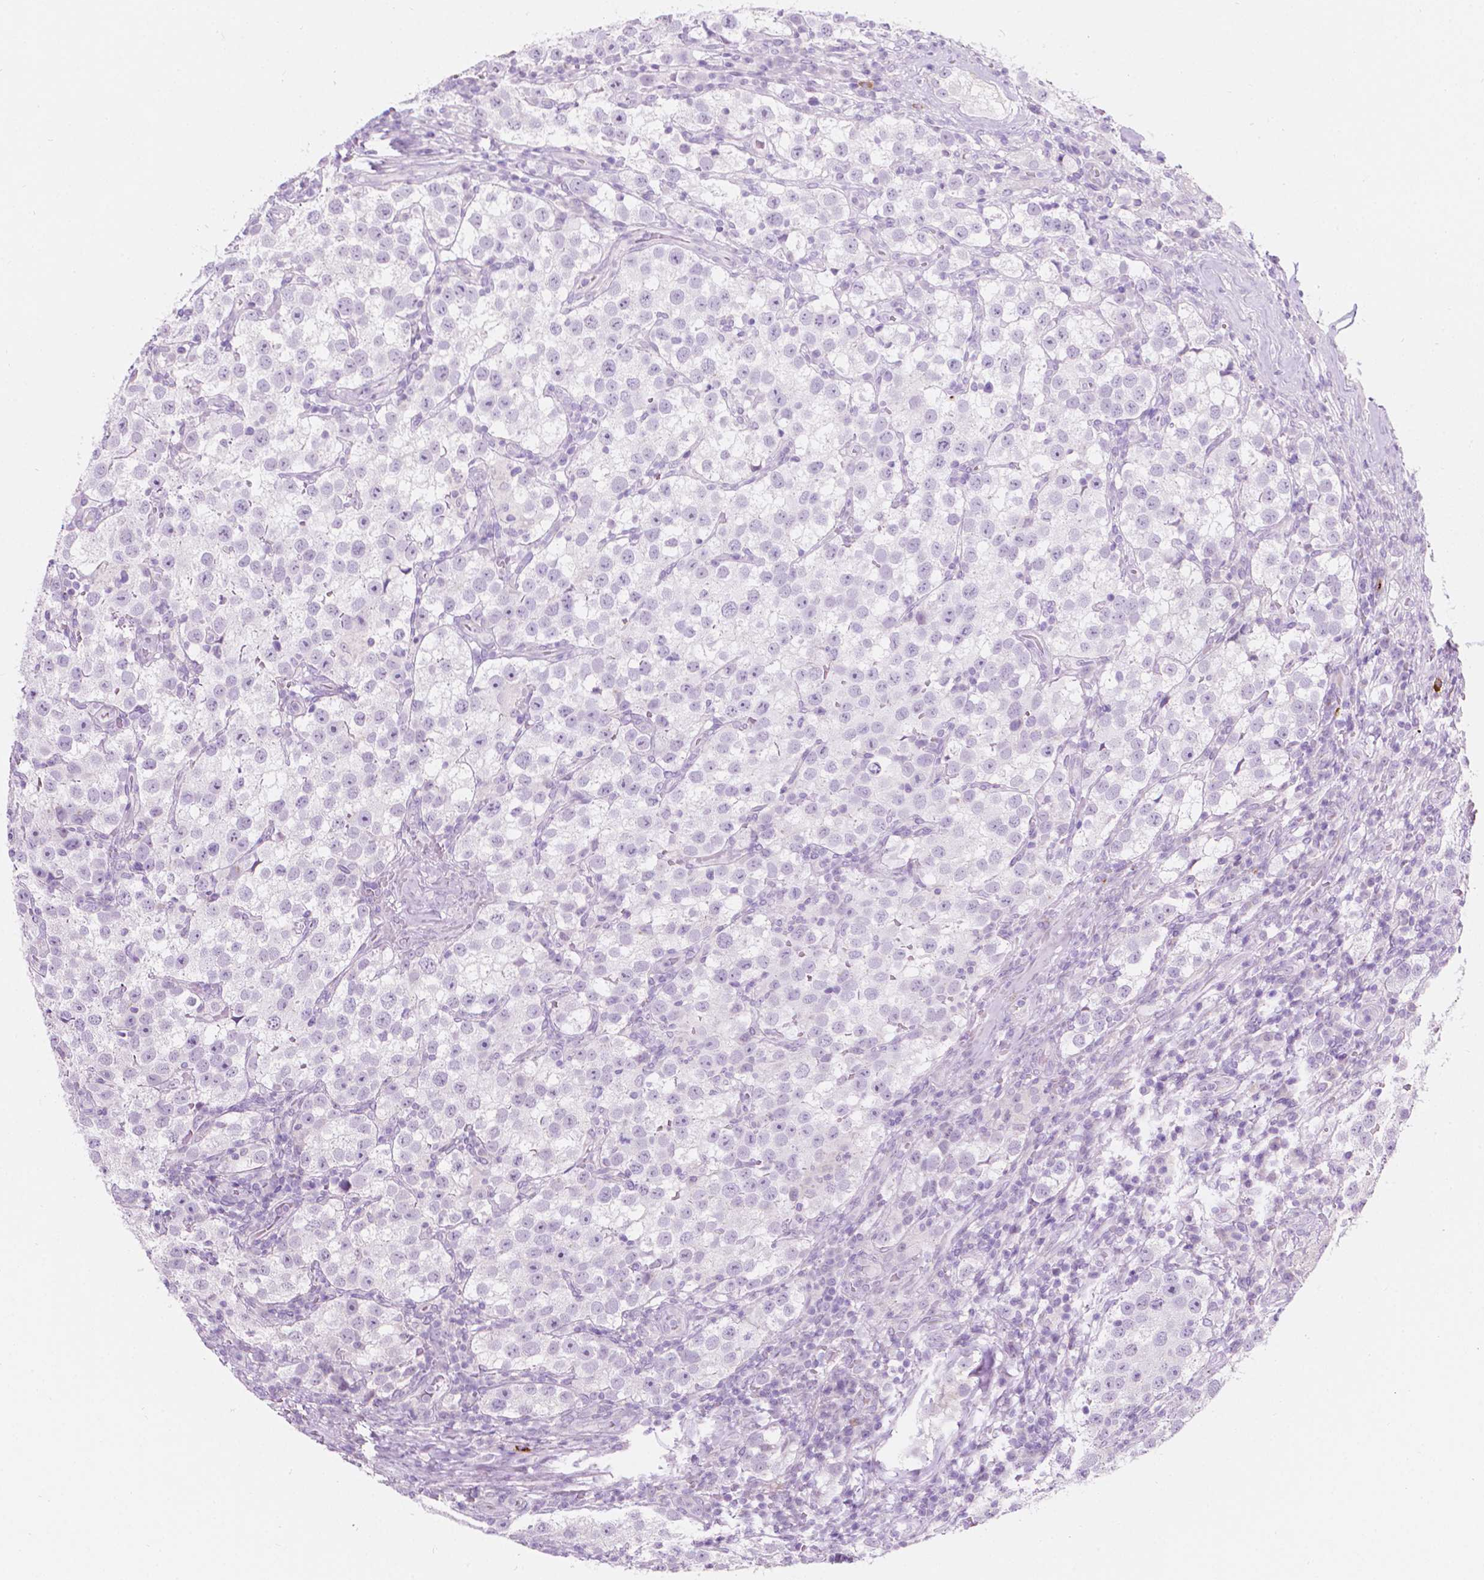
{"staining": {"intensity": "negative", "quantity": "none", "location": "none"}, "tissue": "testis cancer", "cell_type": "Tumor cells", "image_type": "cancer", "snomed": [{"axis": "morphology", "description": "Seminoma, NOS"}, {"axis": "topography", "description": "Testis"}], "caption": "Testis seminoma stained for a protein using immunohistochemistry (IHC) demonstrates no staining tumor cells.", "gene": "NOS1AP", "patient": {"sex": "male", "age": 37}}